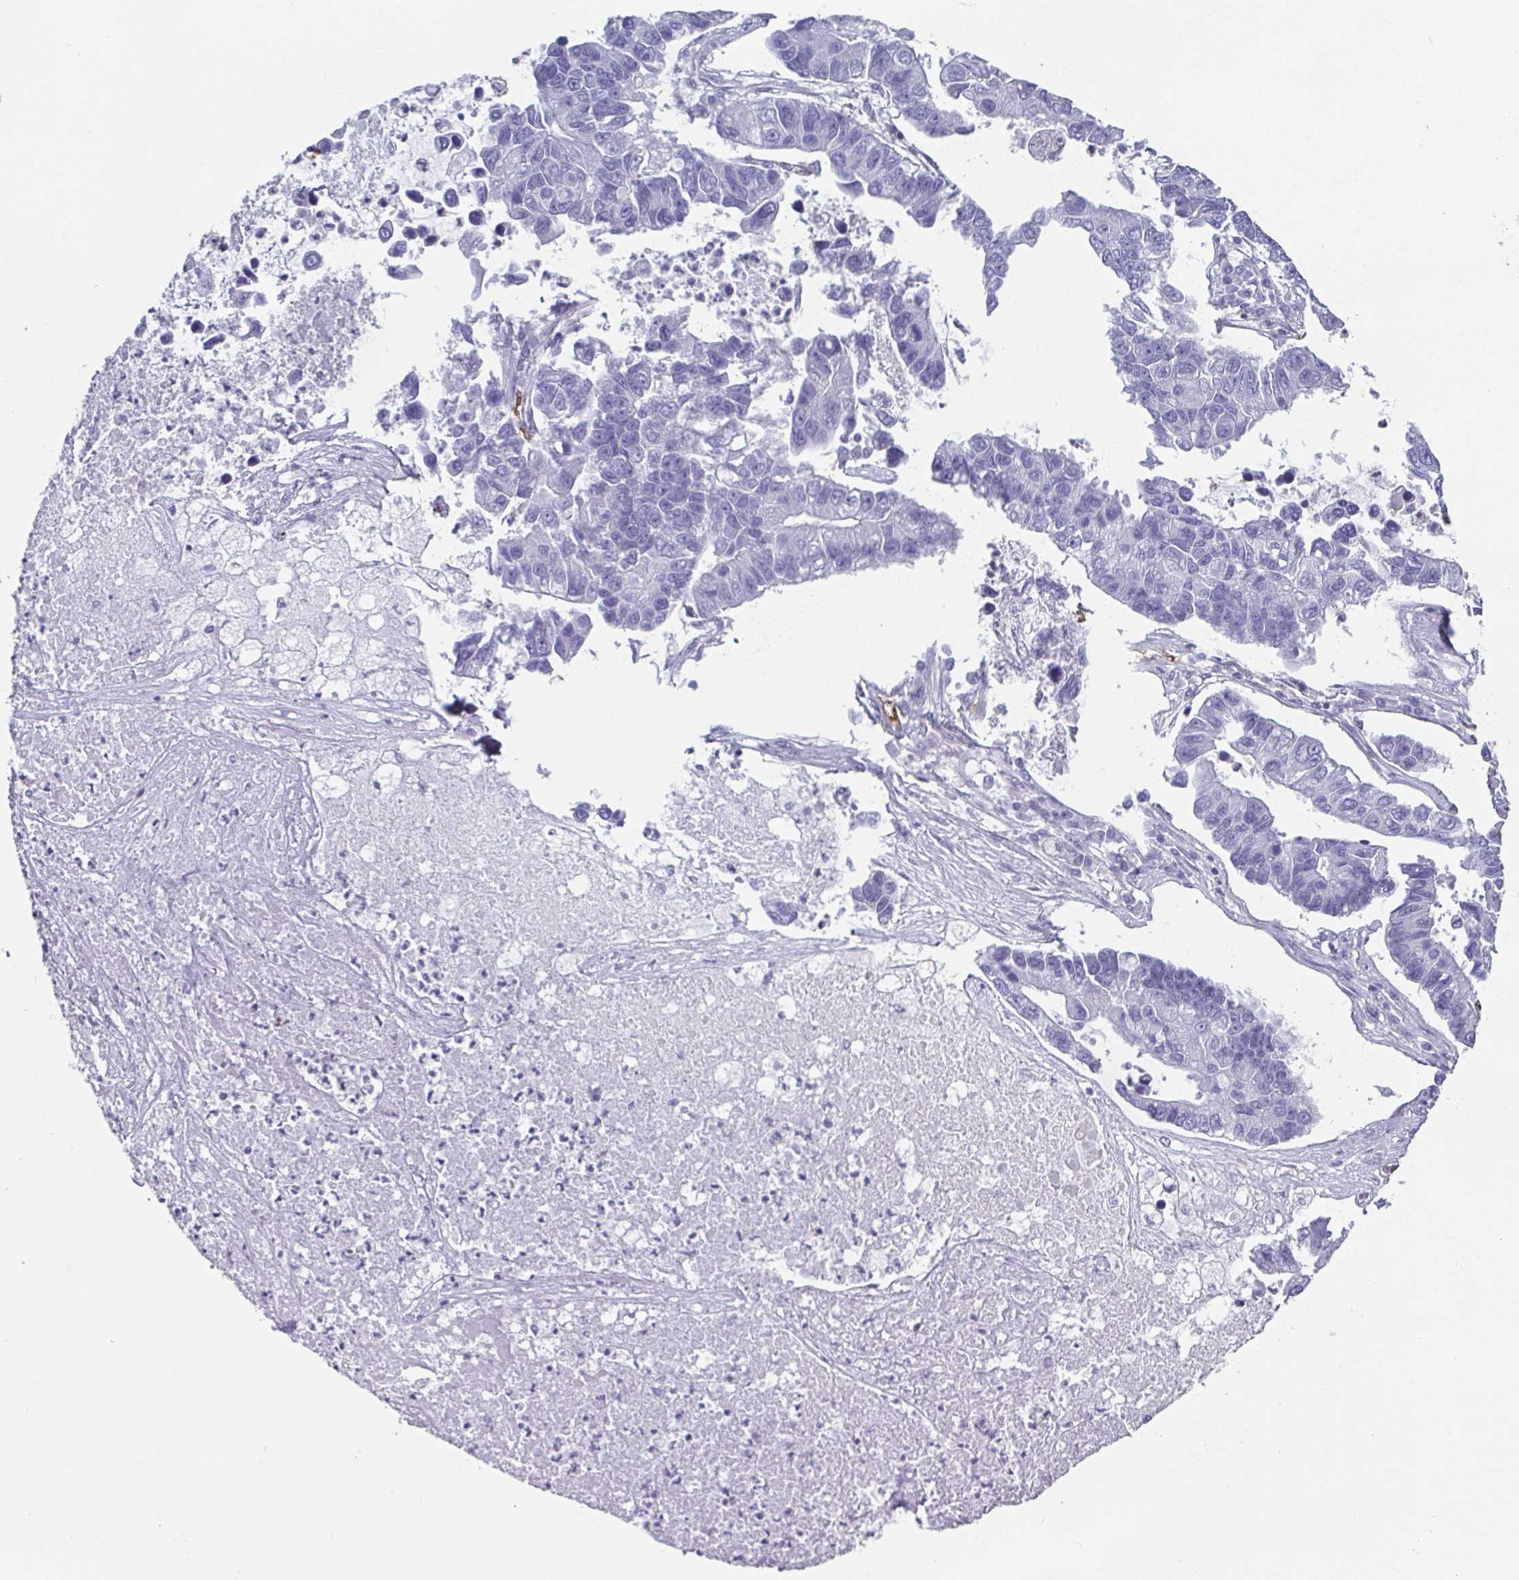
{"staining": {"intensity": "negative", "quantity": "none", "location": "none"}, "tissue": "lung cancer", "cell_type": "Tumor cells", "image_type": "cancer", "snomed": [{"axis": "morphology", "description": "Adenocarcinoma, NOS"}, {"axis": "topography", "description": "Bronchus"}, {"axis": "topography", "description": "Lung"}], "caption": "Tumor cells are negative for protein expression in human lung cancer (adenocarcinoma).", "gene": "RBP1", "patient": {"sex": "female", "age": 51}}